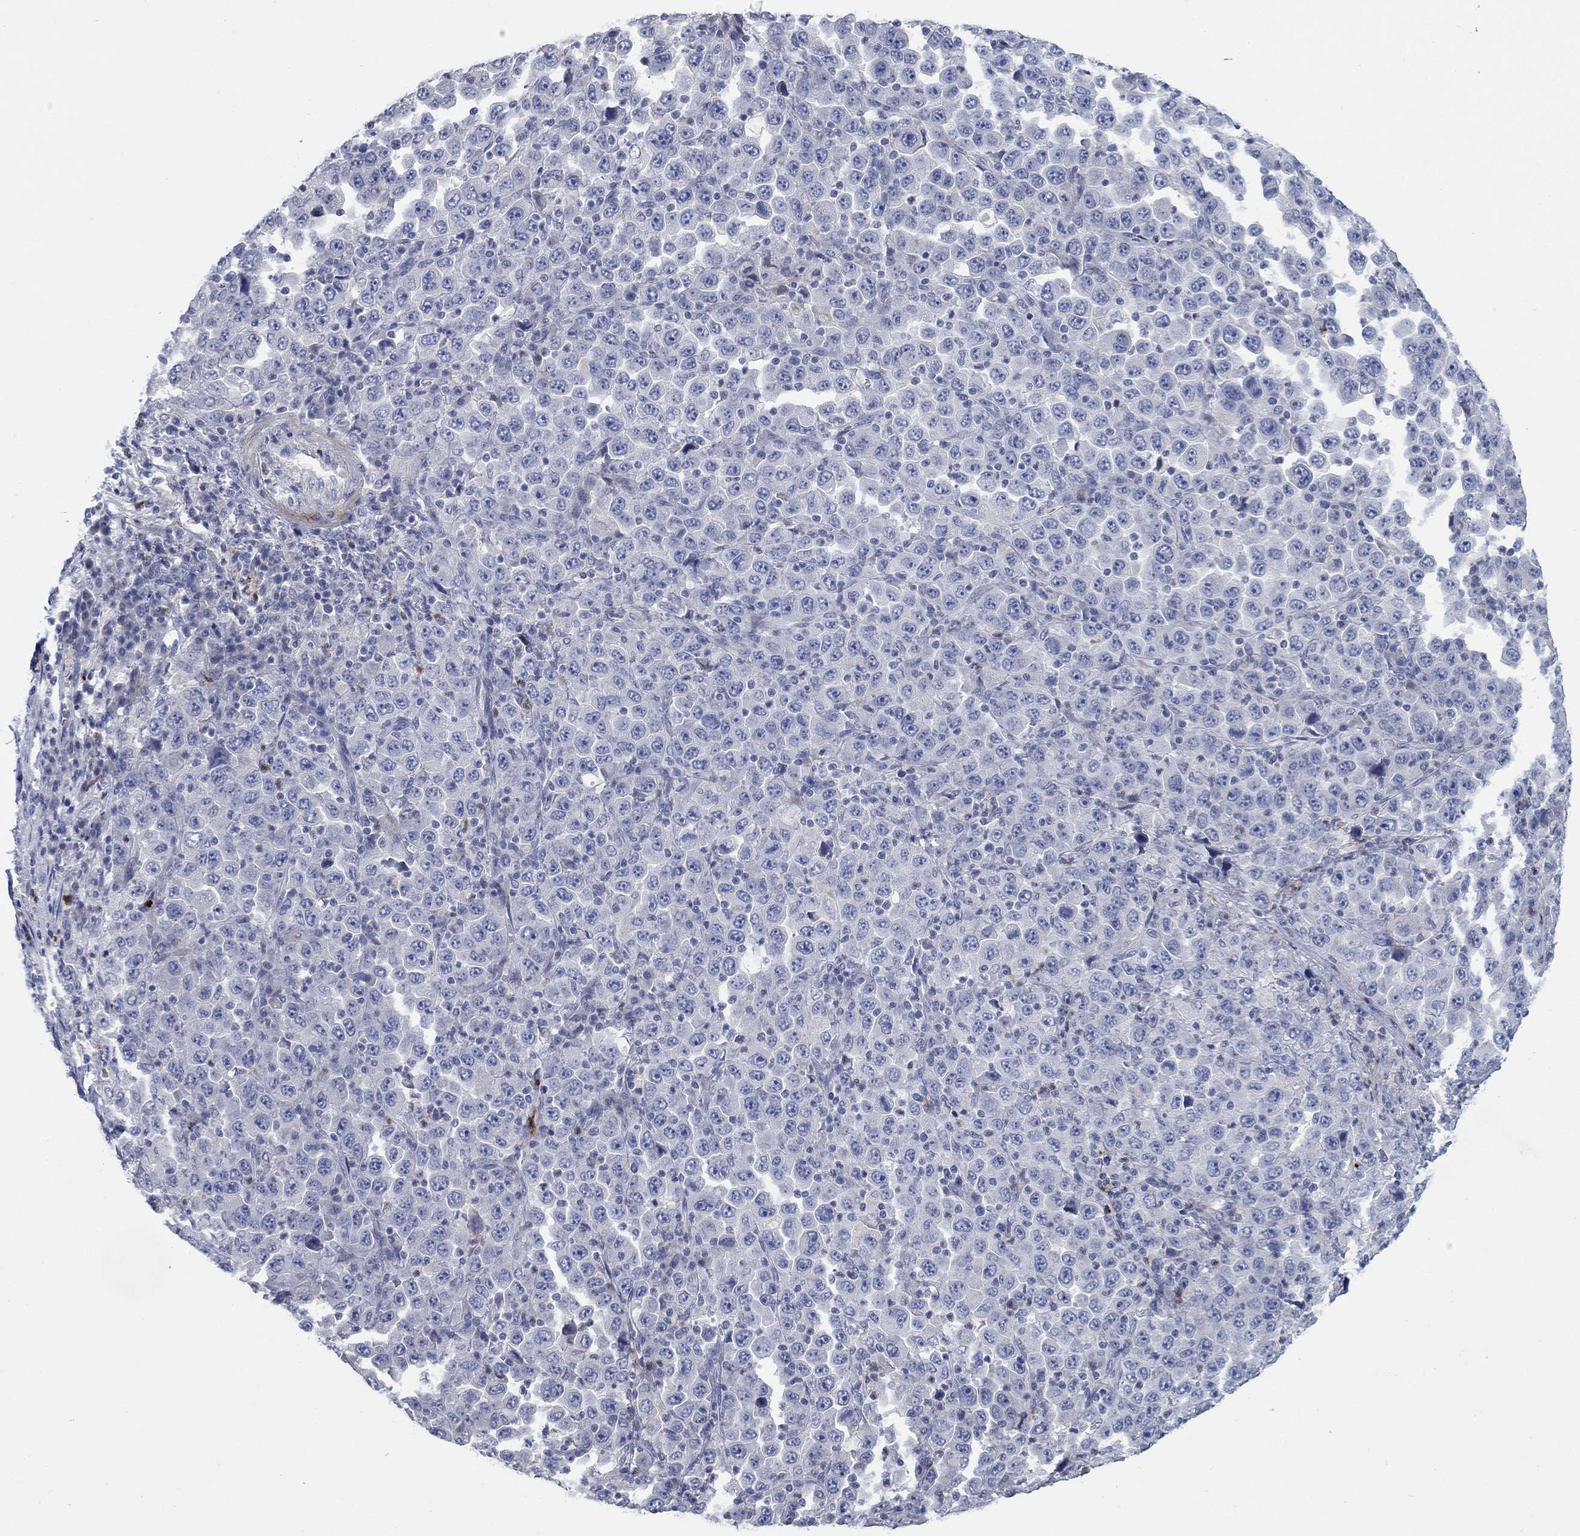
{"staining": {"intensity": "negative", "quantity": "none", "location": "none"}, "tissue": "stomach cancer", "cell_type": "Tumor cells", "image_type": "cancer", "snomed": [{"axis": "morphology", "description": "Normal tissue, NOS"}, {"axis": "morphology", "description": "Adenocarcinoma, NOS"}, {"axis": "topography", "description": "Stomach, upper"}, {"axis": "topography", "description": "Stomach"}], "caption": "The image reveals no significant staining in tumor cells of stomach cancer (adenocarcinoma). (DAB immunohistochemistry (IHC) visualized using brightfield microscopy, high magnification).", "gene": "TMEM249", "patient": {"sex": "male", "age": 59}}